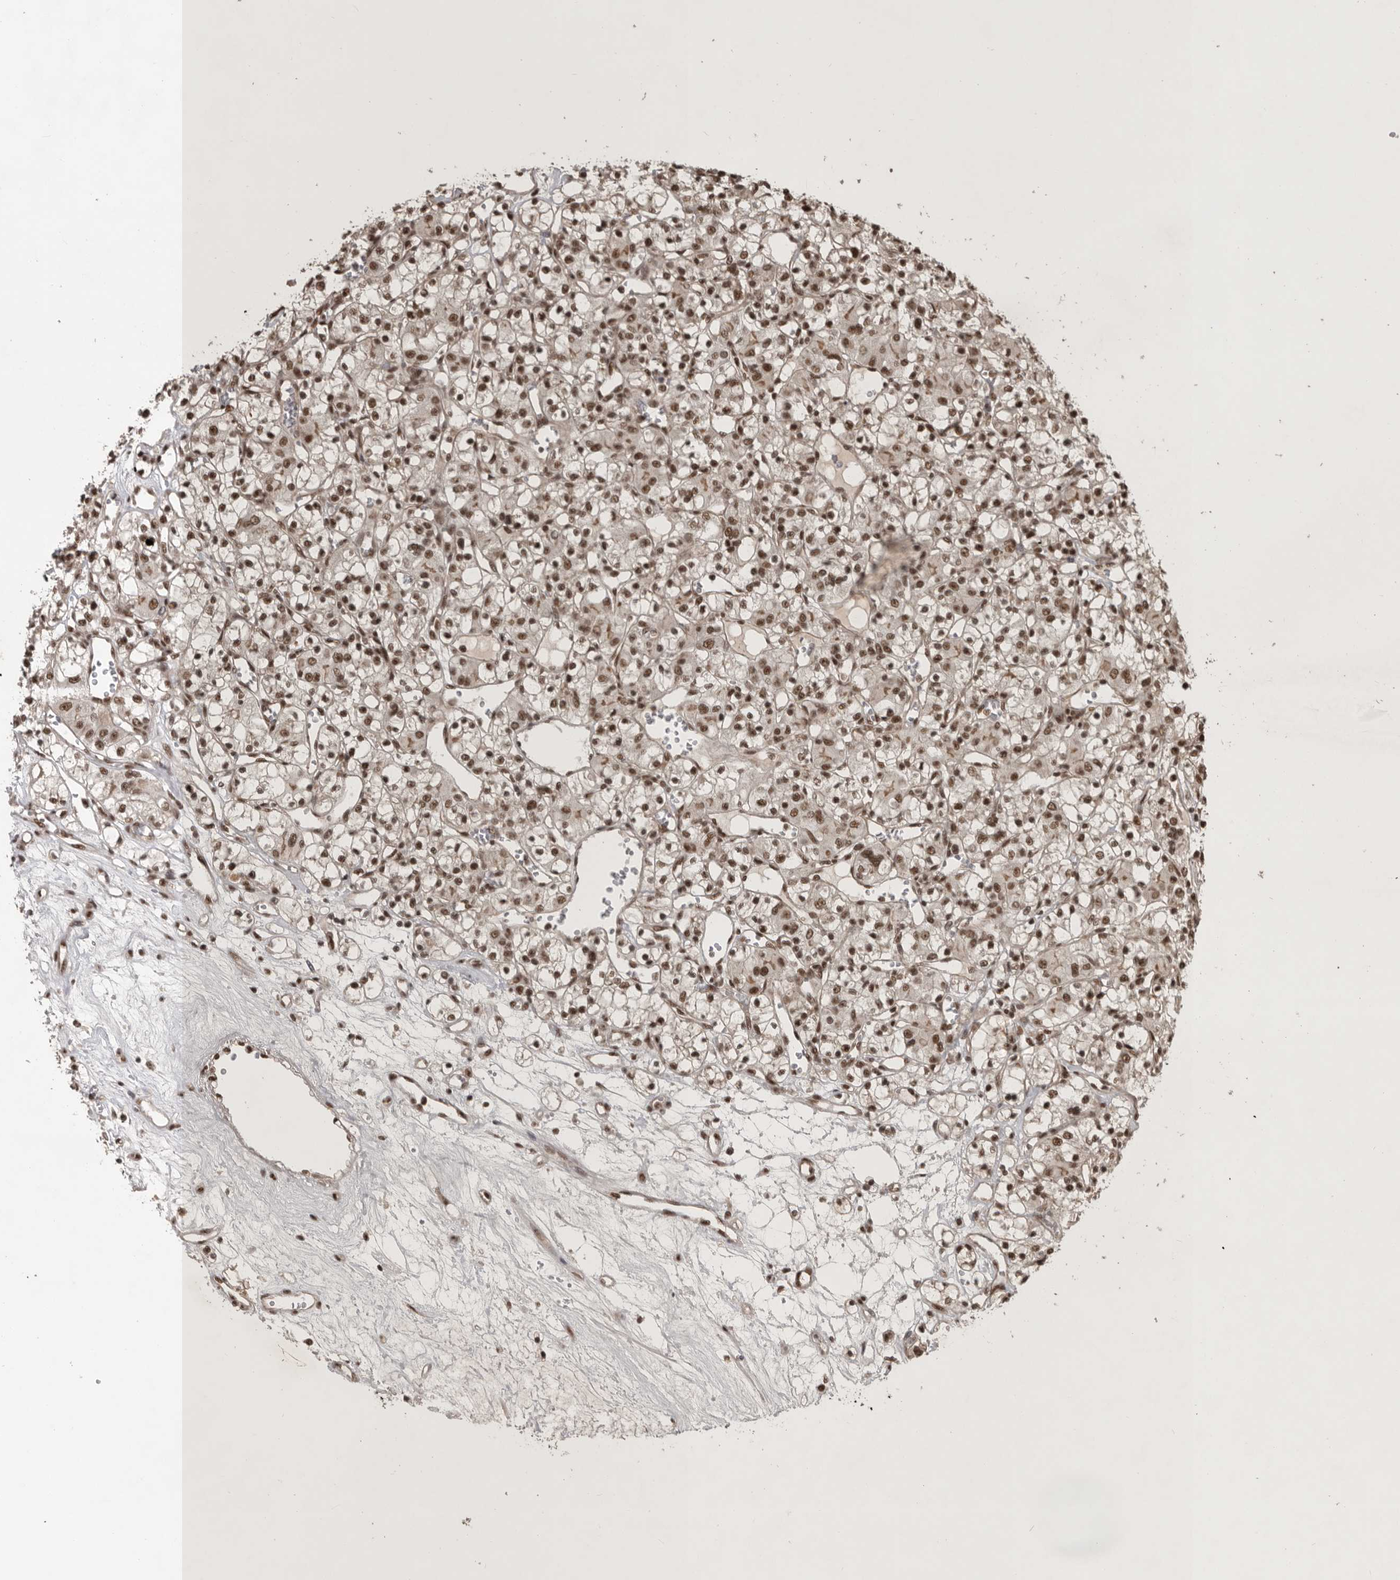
{"staining": {"intensity": "strong", "quantity": ">75%", "location": "nuclear"}, "tissue": "renal cancer", "cell_type": "Tumor cells", "image_type": "cancer", "snomed": [{"axis": "morphology", "description": "Adenocarcinoma, NOS"}, {"axis": "topography", "description": "Kidney"}], "caption": "Immunohistochemical staining of renal adenocarcinoma exhibits high levels of strong nuclear protein positivity in approximately >75% of tumor cells.", "gene": "CBLL1", "patient": {"sex": "female", "age": 59}}